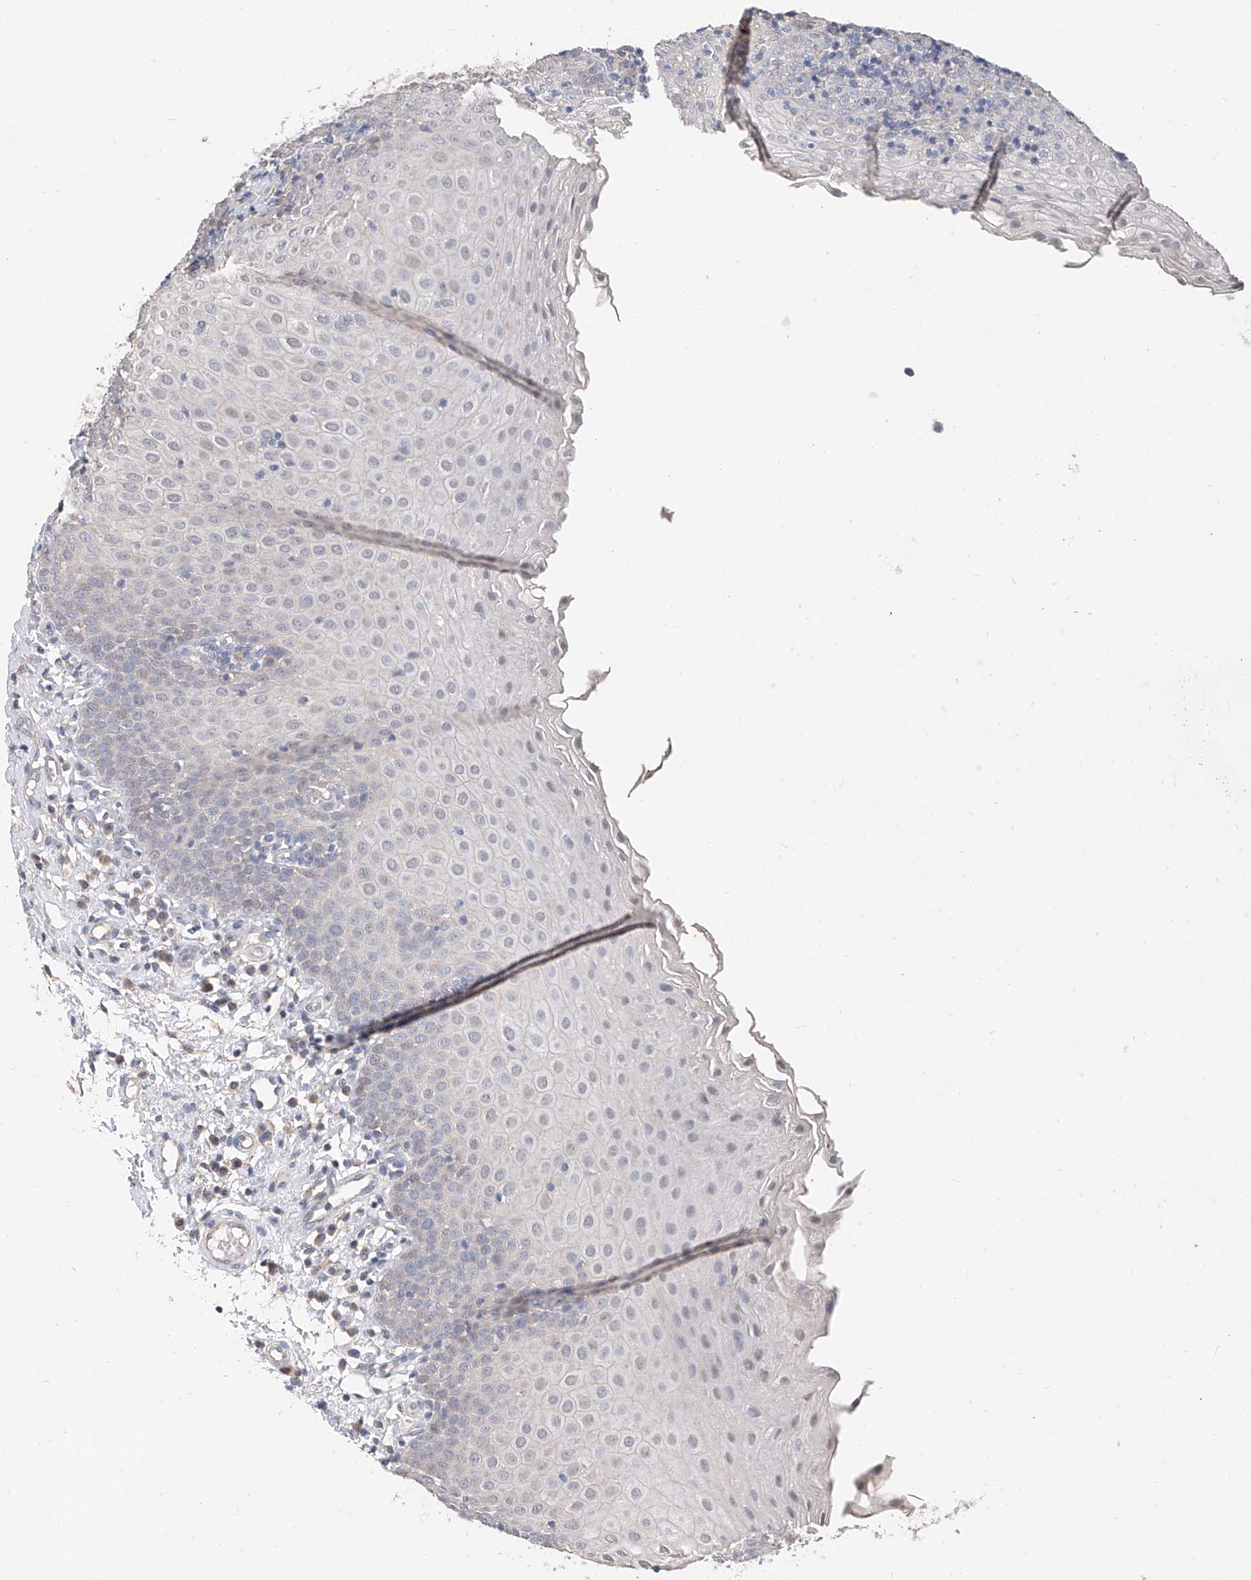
{"staining": {"intensity": "negative", "quantity": "none", "location": "none"}, "tissue": "tonsil", "cell_type": "Germinal center cells", "image_type": "normal", "snomed": [{"axis": "morphology", "description": "Normal tissue, NOS"}, {"axis": "topography", "description": "Tonsil"}], "caption": "Germinal center cells show no significant protein staining in unremarkable tonsil.", "gene": "FUCA2", "patient": {"sex": "female", "age": 19}}